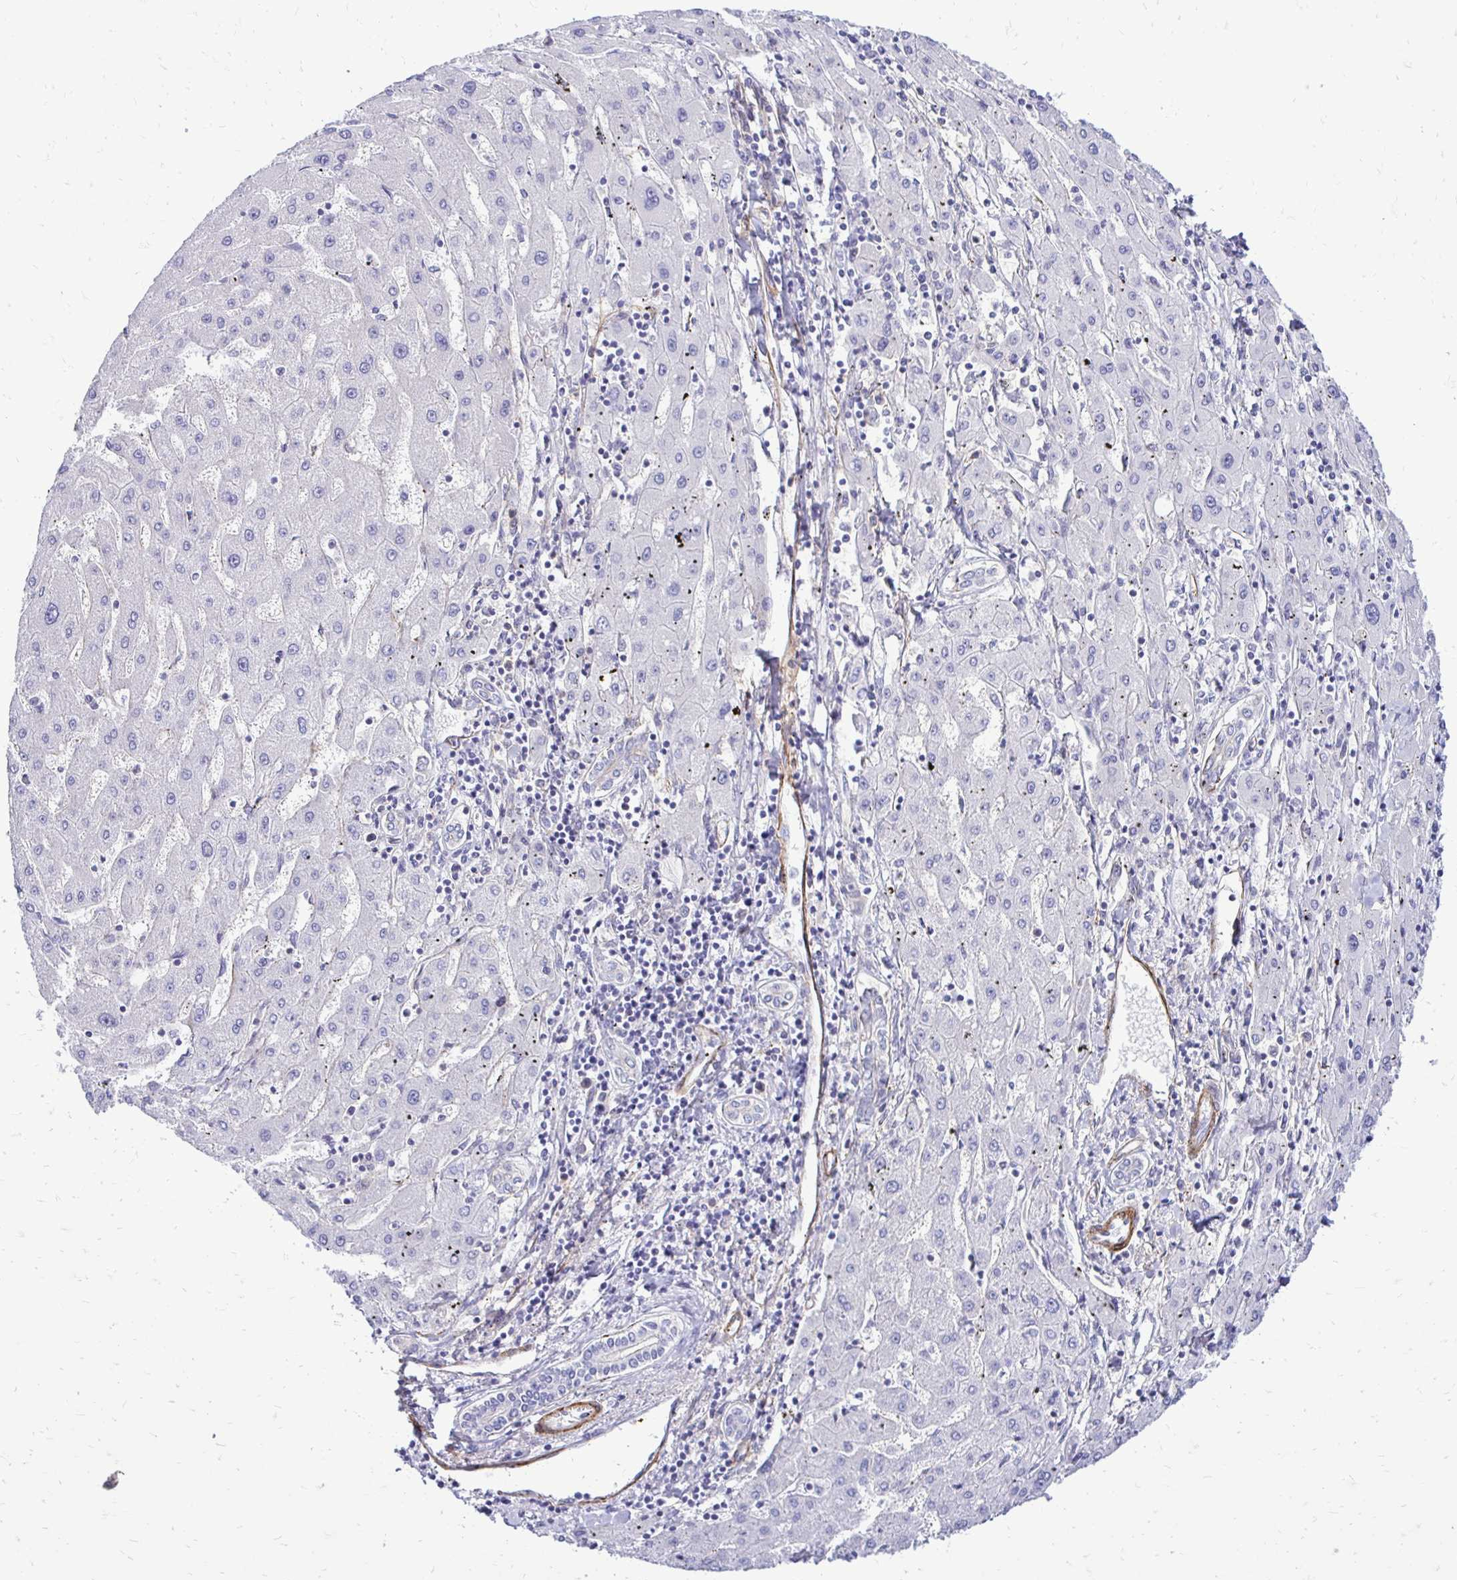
{"staining": {"intensity": "negative", "quantity": "none", "location": "none"}, "tissue": "liver cancer", "cell_type": "Tumor cells", "image_type": "cancer", "snomed": [{"axis": "morphology", "description": "Carcinoma, Hepatocellular, NOS"}, {"axis": "topography", "description": "Liver"}], "caption": "This is an immunohistochemistry (IHC) photomicrograph of human liver hepatocellular carcinoma. There is no staining in tumor cells.", "gene": "CTPS1", "patient": {"sex": "male", "age": 72}}